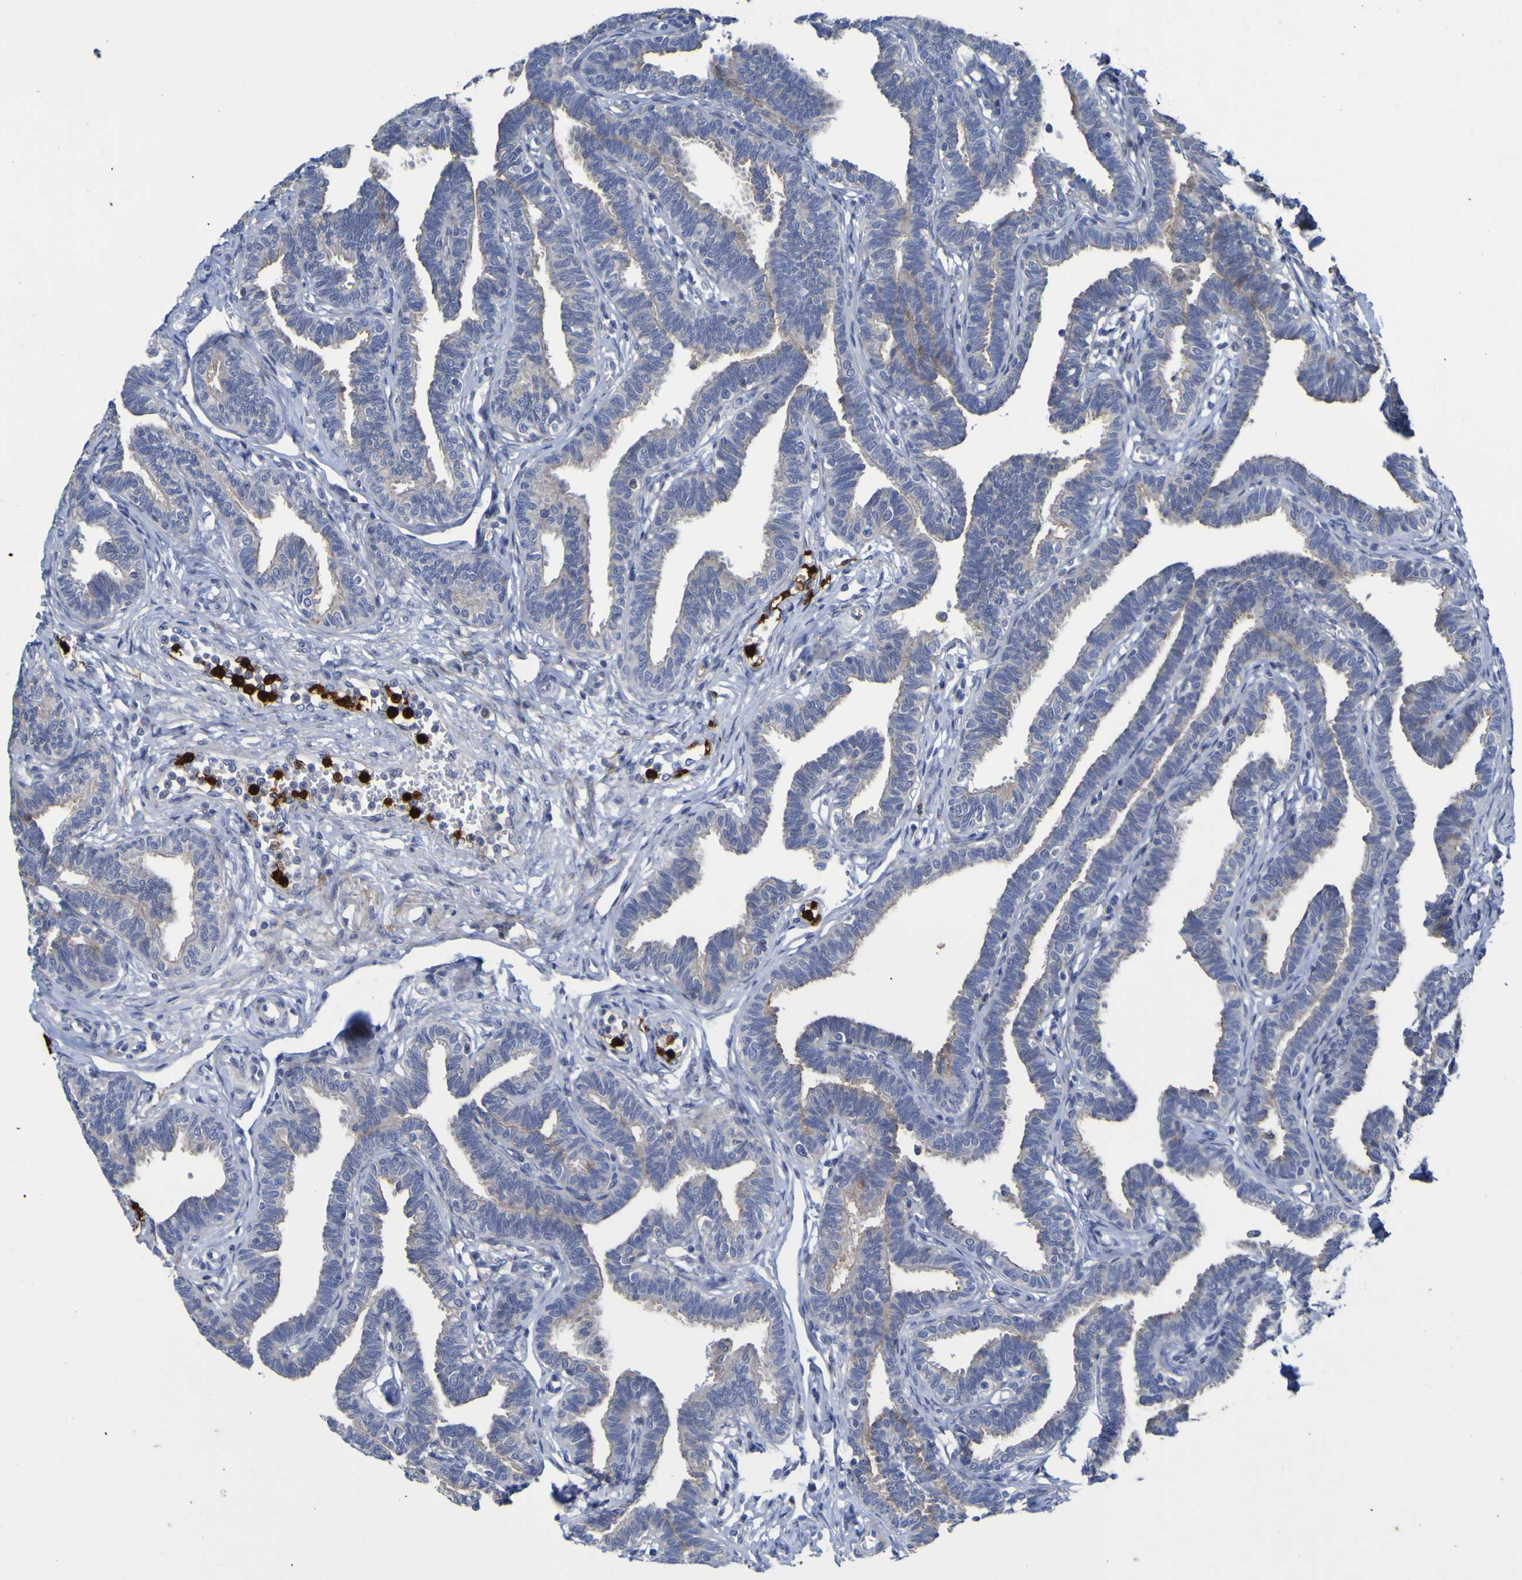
{"staining": {"intensity": "moderate", "quantity": "25%-75%", "location": "cytoplasmic/membranous"}, "tissue": "fallopian tube", "cell_type": "Glandular cells", "image_type": "normal", "snomed": [{"axis": "morphology", "description": "Normal tissue, NOS"}, {"axis": "topography", "description": "Fallopian tube"}, {"axis": "topography", "description": "Ovary"}], "caption": "Glandular cells show medium levels of moderate cytoplasmic/membranous staining in approximately 25%-75% of cells in unremarkable fallopian tube.", "gene": "C11orf24", "patient": {"sex": "female", "age": 23}}